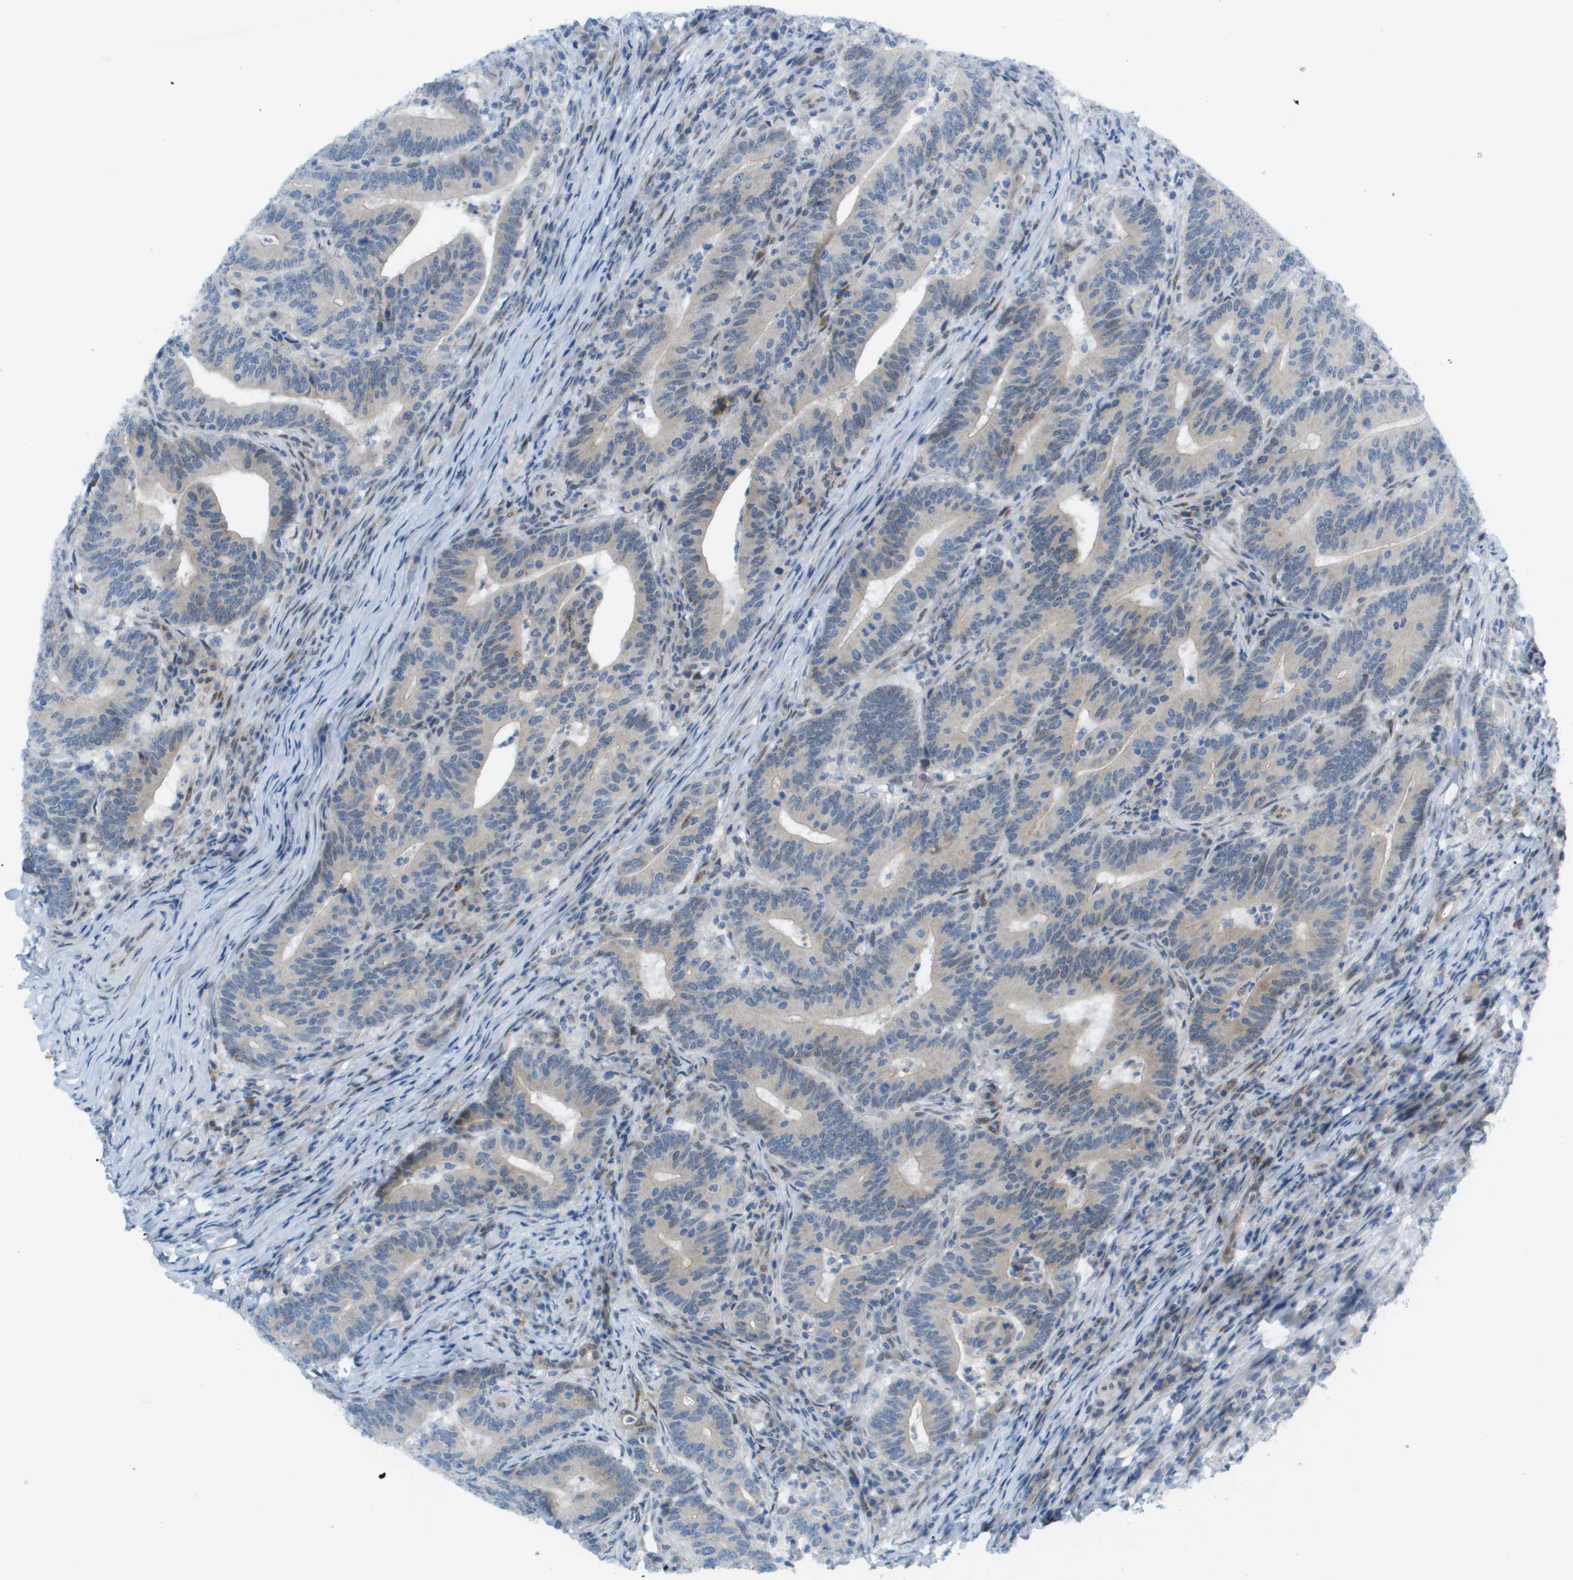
{"staining": {"intensity": "moderate", "quantity": "25%-75%", "location": "cytoplasmic/membranous"}, "tissue": "colorectal cancer", "cell_type": "Tumor cells", "image_type": "cancer", "snomed": [{"axis": "morphology", "description": "Adenocarcinoma, NOS"}, {"axis": "topography", "description": "Colon"}], "caption": "Colorectal cancer (adenocarcinoma) stained for a protein (brown) displays moderate cytoplasmic/membranous positive staining in approximately 25%-75% of tumor cells.", "gene": "CACNB4", "patient": {"sex": "female", "age": 66}}